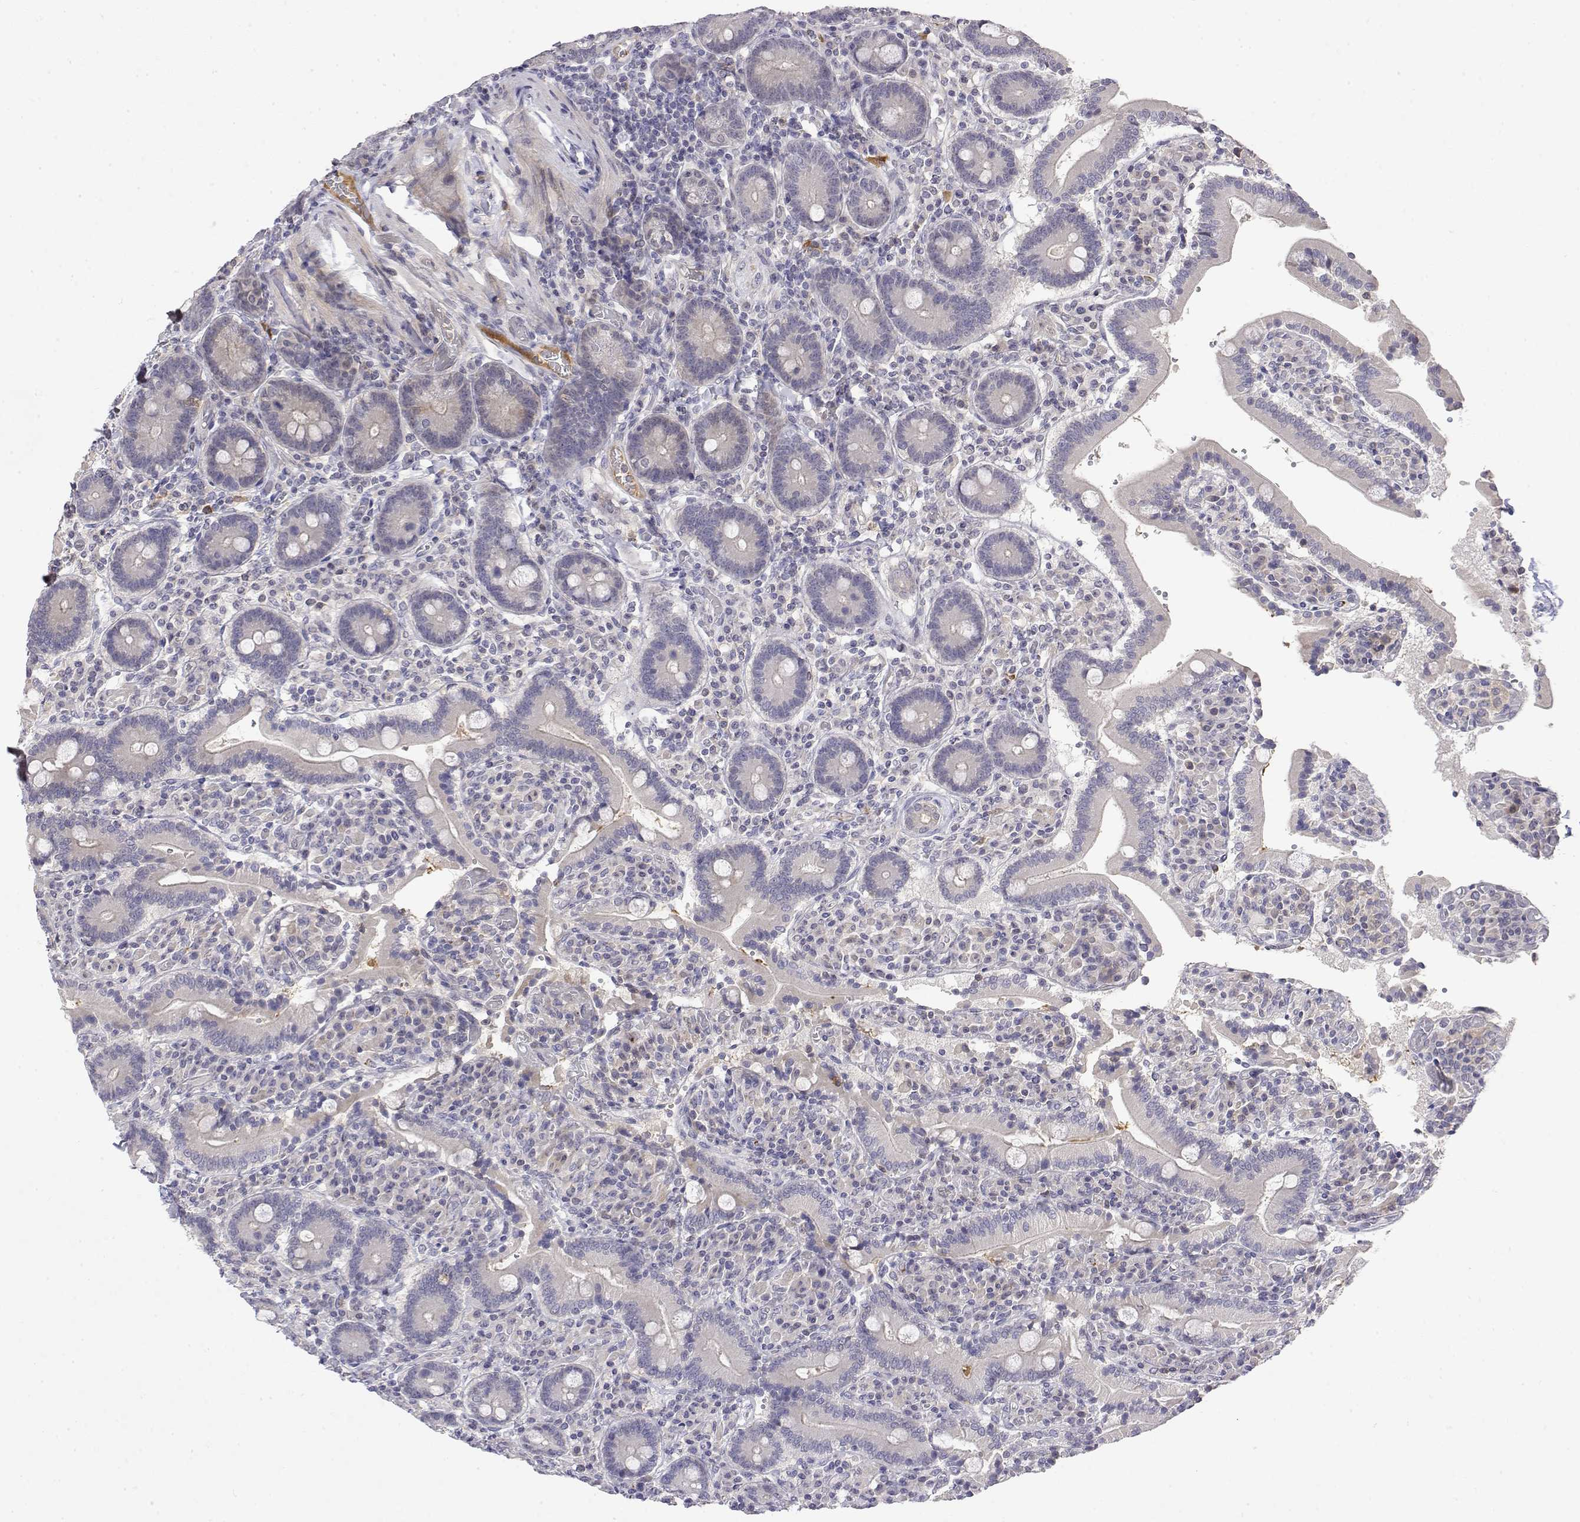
{"staining": {"intensity": "negative", "quantity": "none", "location": "none"}, "tissue": "duodenum", "cell_type": "Glandular cells", "image_type": "normal", "snomed": [{"axis": "morphology", "description": "Normal tissue, NOS"}, {"axis": "topography", "description": "Duodenum"}], "caption": "Photomicrograph shows no protein staining in glandular cells of unremarkable duodenum.", "gene": "IGFBP4", "patient": {"sex": "female", "age": 62}}